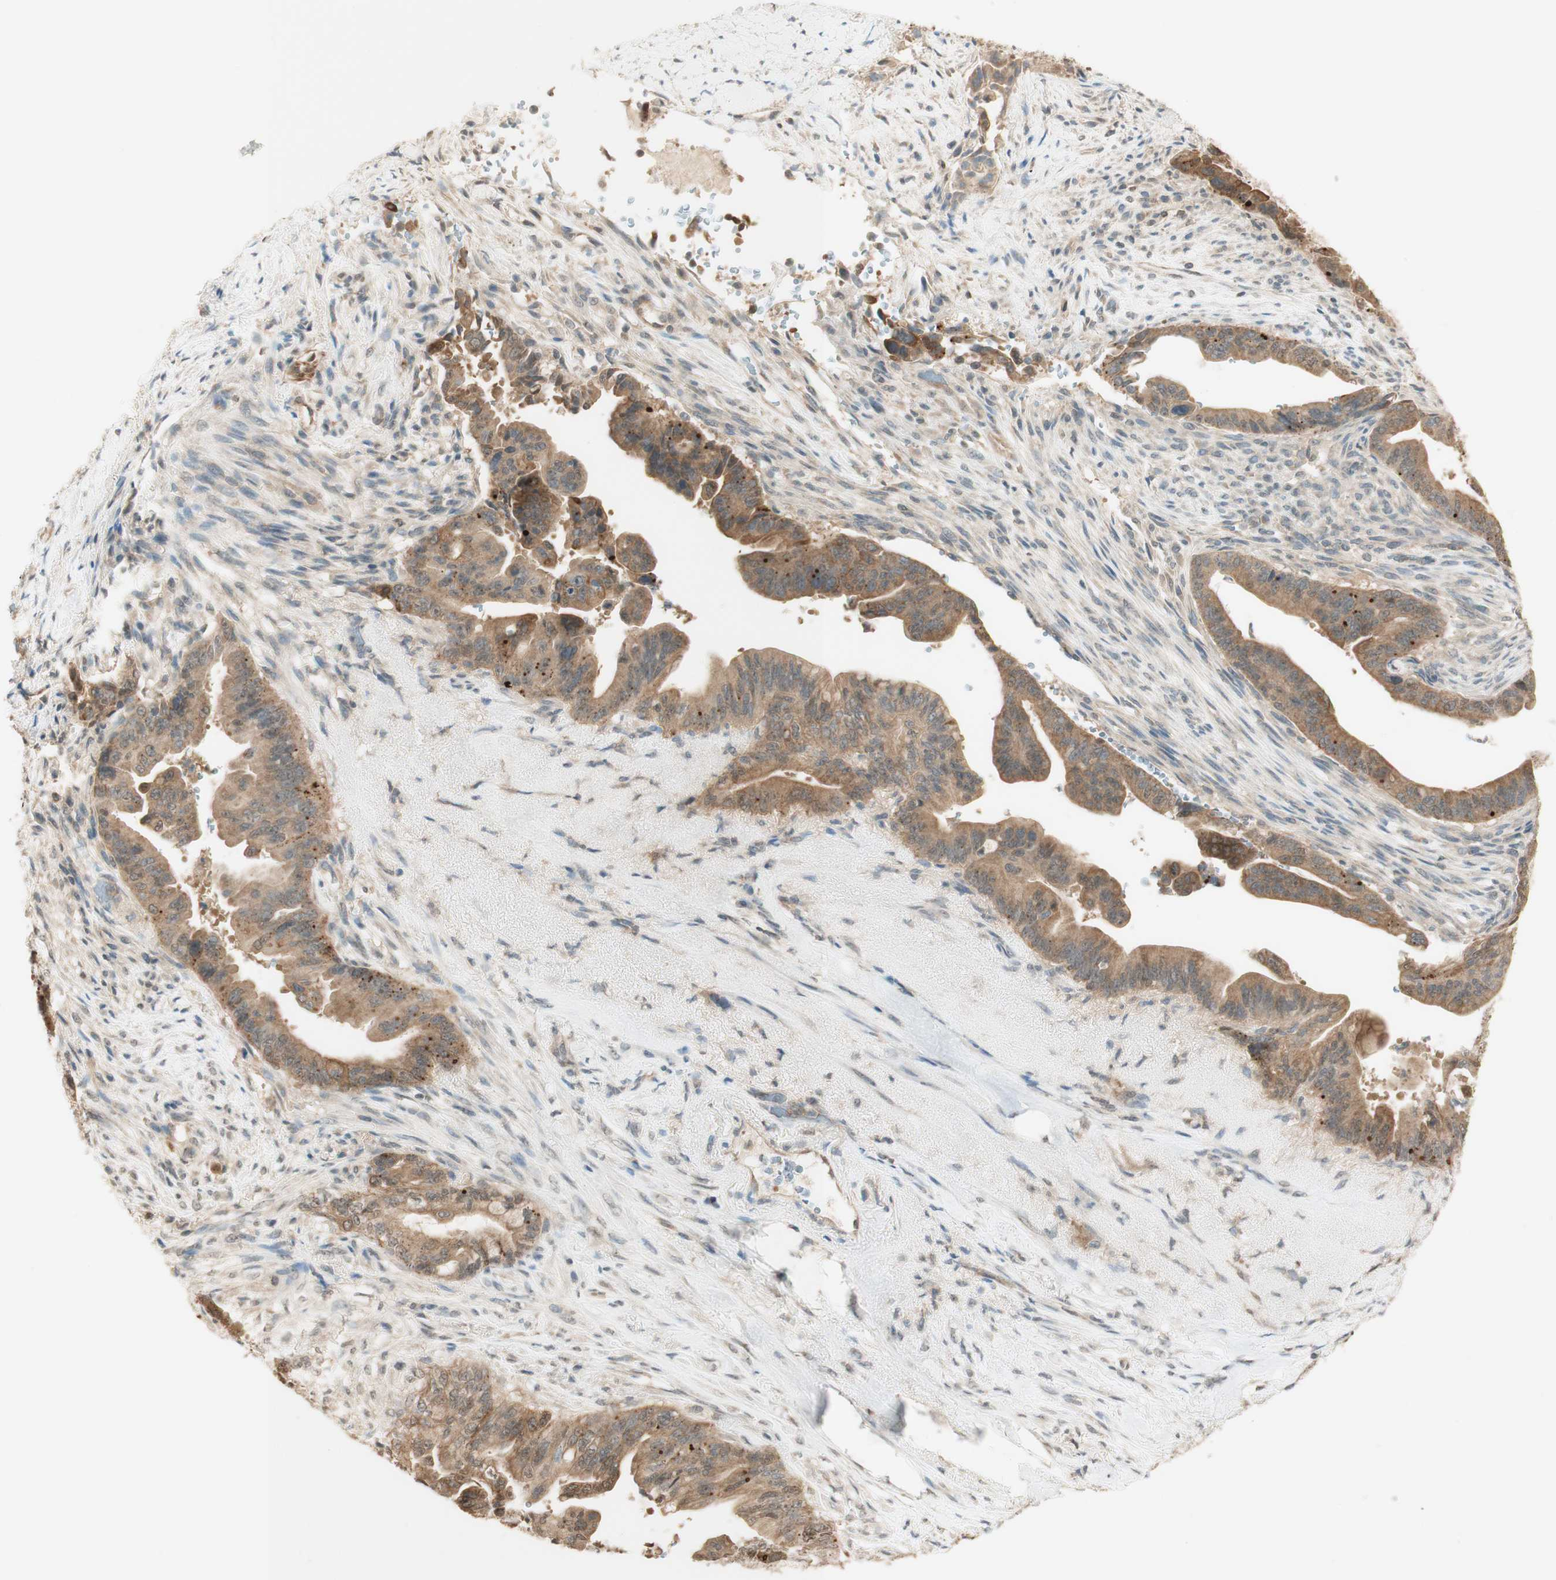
{"staining": {"intensity": "moderate", "quantity": ">75%", "location": "cytoplasmic/membranous"}, "tissue": "pancreatic cancer", "cell_type": "Tumor cells", "image_type": "cancer", "snomed": [{"axis": "morphology", "description": "Adenocarcinoma, NOS"}, {"axis": "topography", "description": "Pancreas"}], "caption": "Immunohistochemistry (IHC) image of human pancreatic cancer stained for a protein (brown), which demonstrates medium levels of moderate cytoplasmic/membranous positivity in about >75% of tumor cells.", "gene": "SPINT2", "patient": {"sex": "male", "age": 70}}